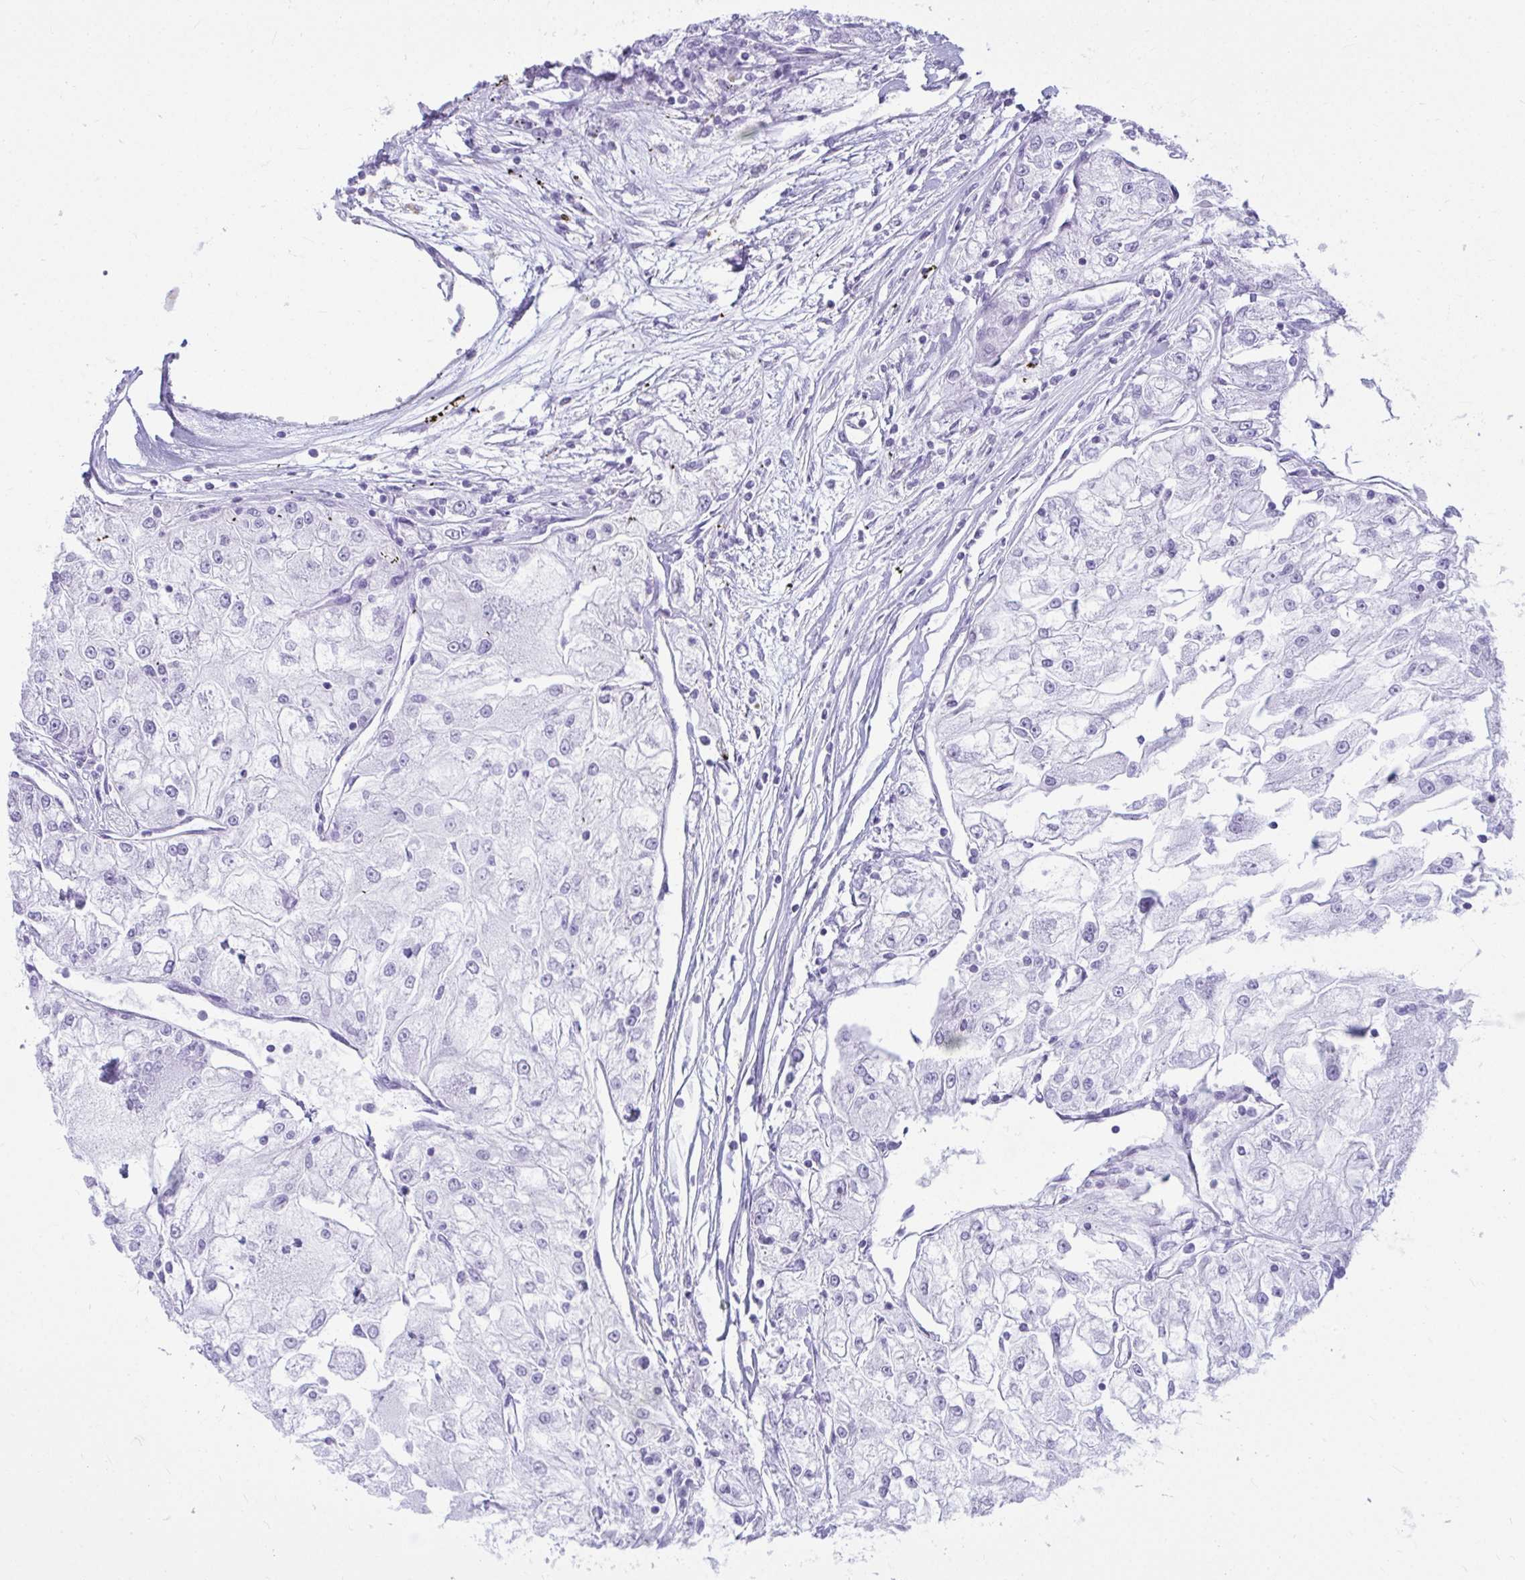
{"staining": {"intensity": "negative", "quantity": "none", "location": "none"}, "tissue": "renal cancer", "cell_type": "Tumor cells", "image_type": "cancer", "snomed": [{"axis": "morphology", "description": "Adenocarcinoma, NOS"}, {"axis": "topography", "description": "Kidney"}], "caption": "This histopathology image is of adenocarcinoma (renal) stained with IHC to label a protein in brown with the nuclei are counter-stained blue. There is no staining in tumor cells. (DAB (3,3'-diaminobenzidine) immunohistochemistry, high magnification).", "gene": "CLGN", "patient": {"sex": "female", "age": 72}}